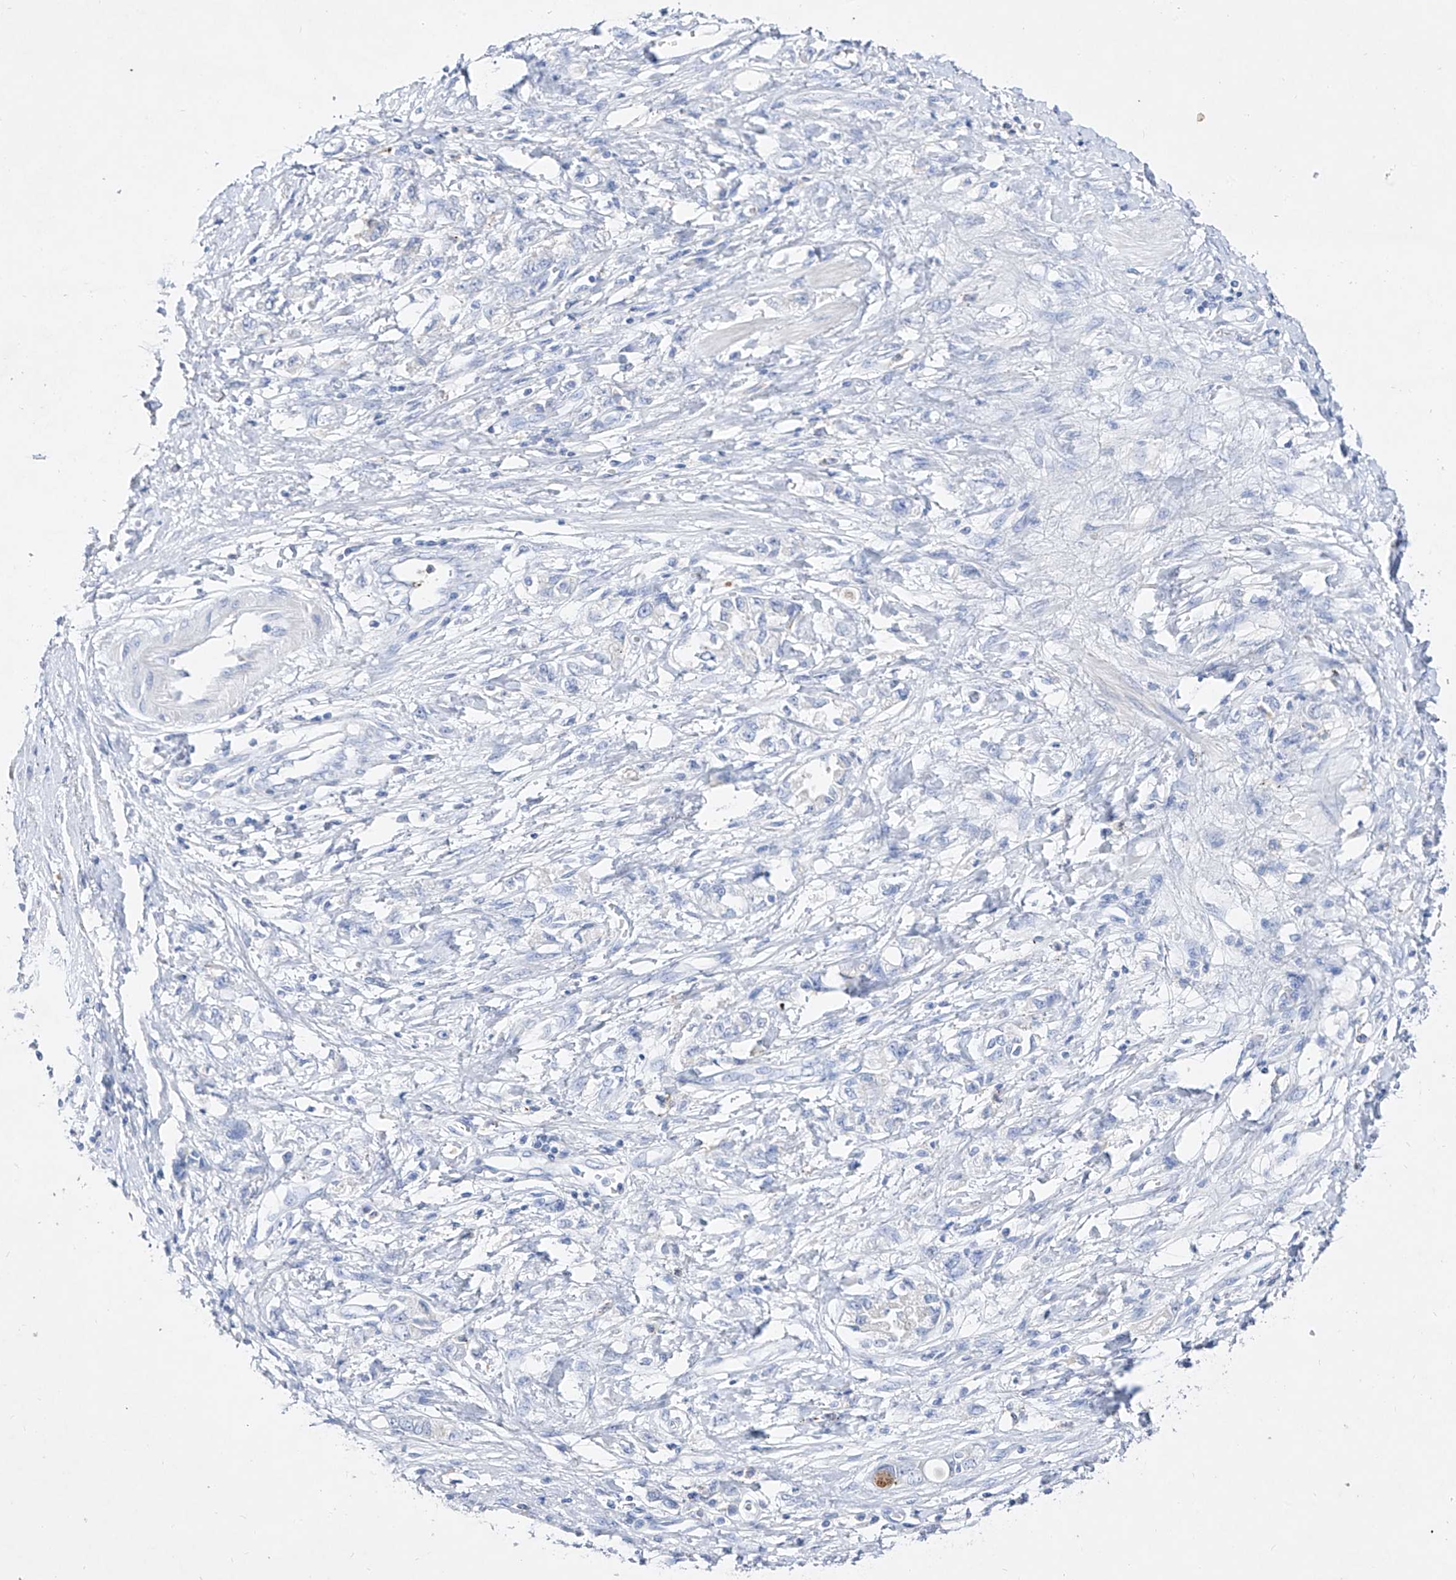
{"staining": {"intensity": "negative", "quantity": "none", "location": "none"}, "tissue": "stomach cancer", "cell_type": "Tumor cells", "image_type": "cancer", "snomed": [{"axis": "morphology", "description": "Adenocarcinoma, NOS"}, {"axis": "topography", "description": "Stomach"}], "caption": "Tumor cells show no significant staining in stomach adenocarcinoma. (DAB (3,3'-diaminobenzidine) IHC, high magnification).", "gene": "TM7SF2", "patient": {"sex": "female", "age": 76}}